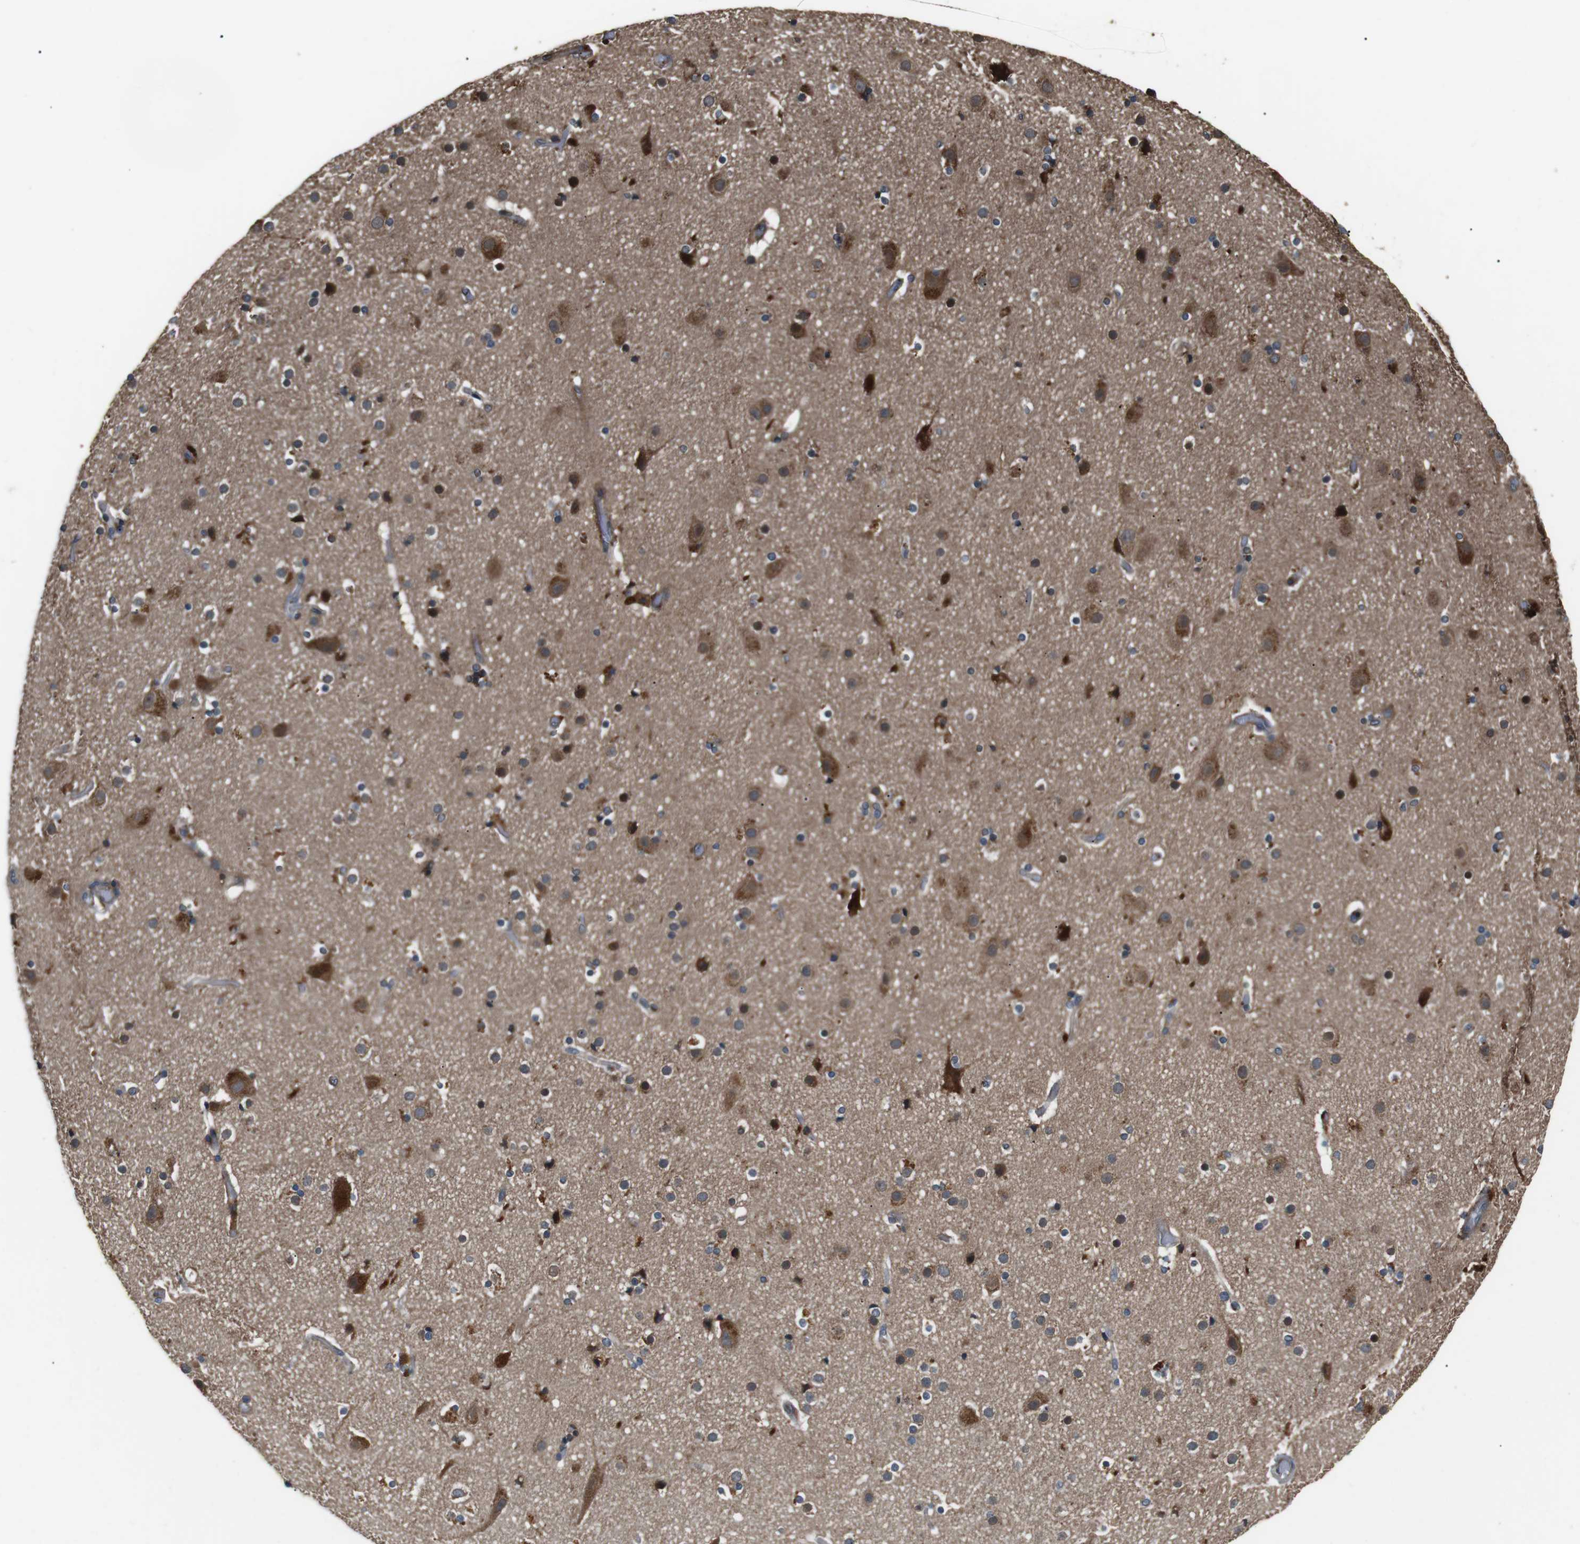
{"staining": {"intensity": "moderate", "quantity": ">75%", "location": "cytoplasmic/membranous"}, "tissue": "cerebral cortex", "cell_type": "Endothelial cells", "image_type": "normal", "snomed": [{"axis": "morphology", "description": "Normal tissue, NOS"}, {"axis": "topography", "description": "Cerebral cortex"}], "caption": "Immunohistochemistry (IHC) of normal human cerebral cortex demonstrates medium levels of moderate cytoplasmic/membranous expression in about >75% of endothelial cells.", "gene": "GPR161", "patient": {"sex": "male", "age": 57}}